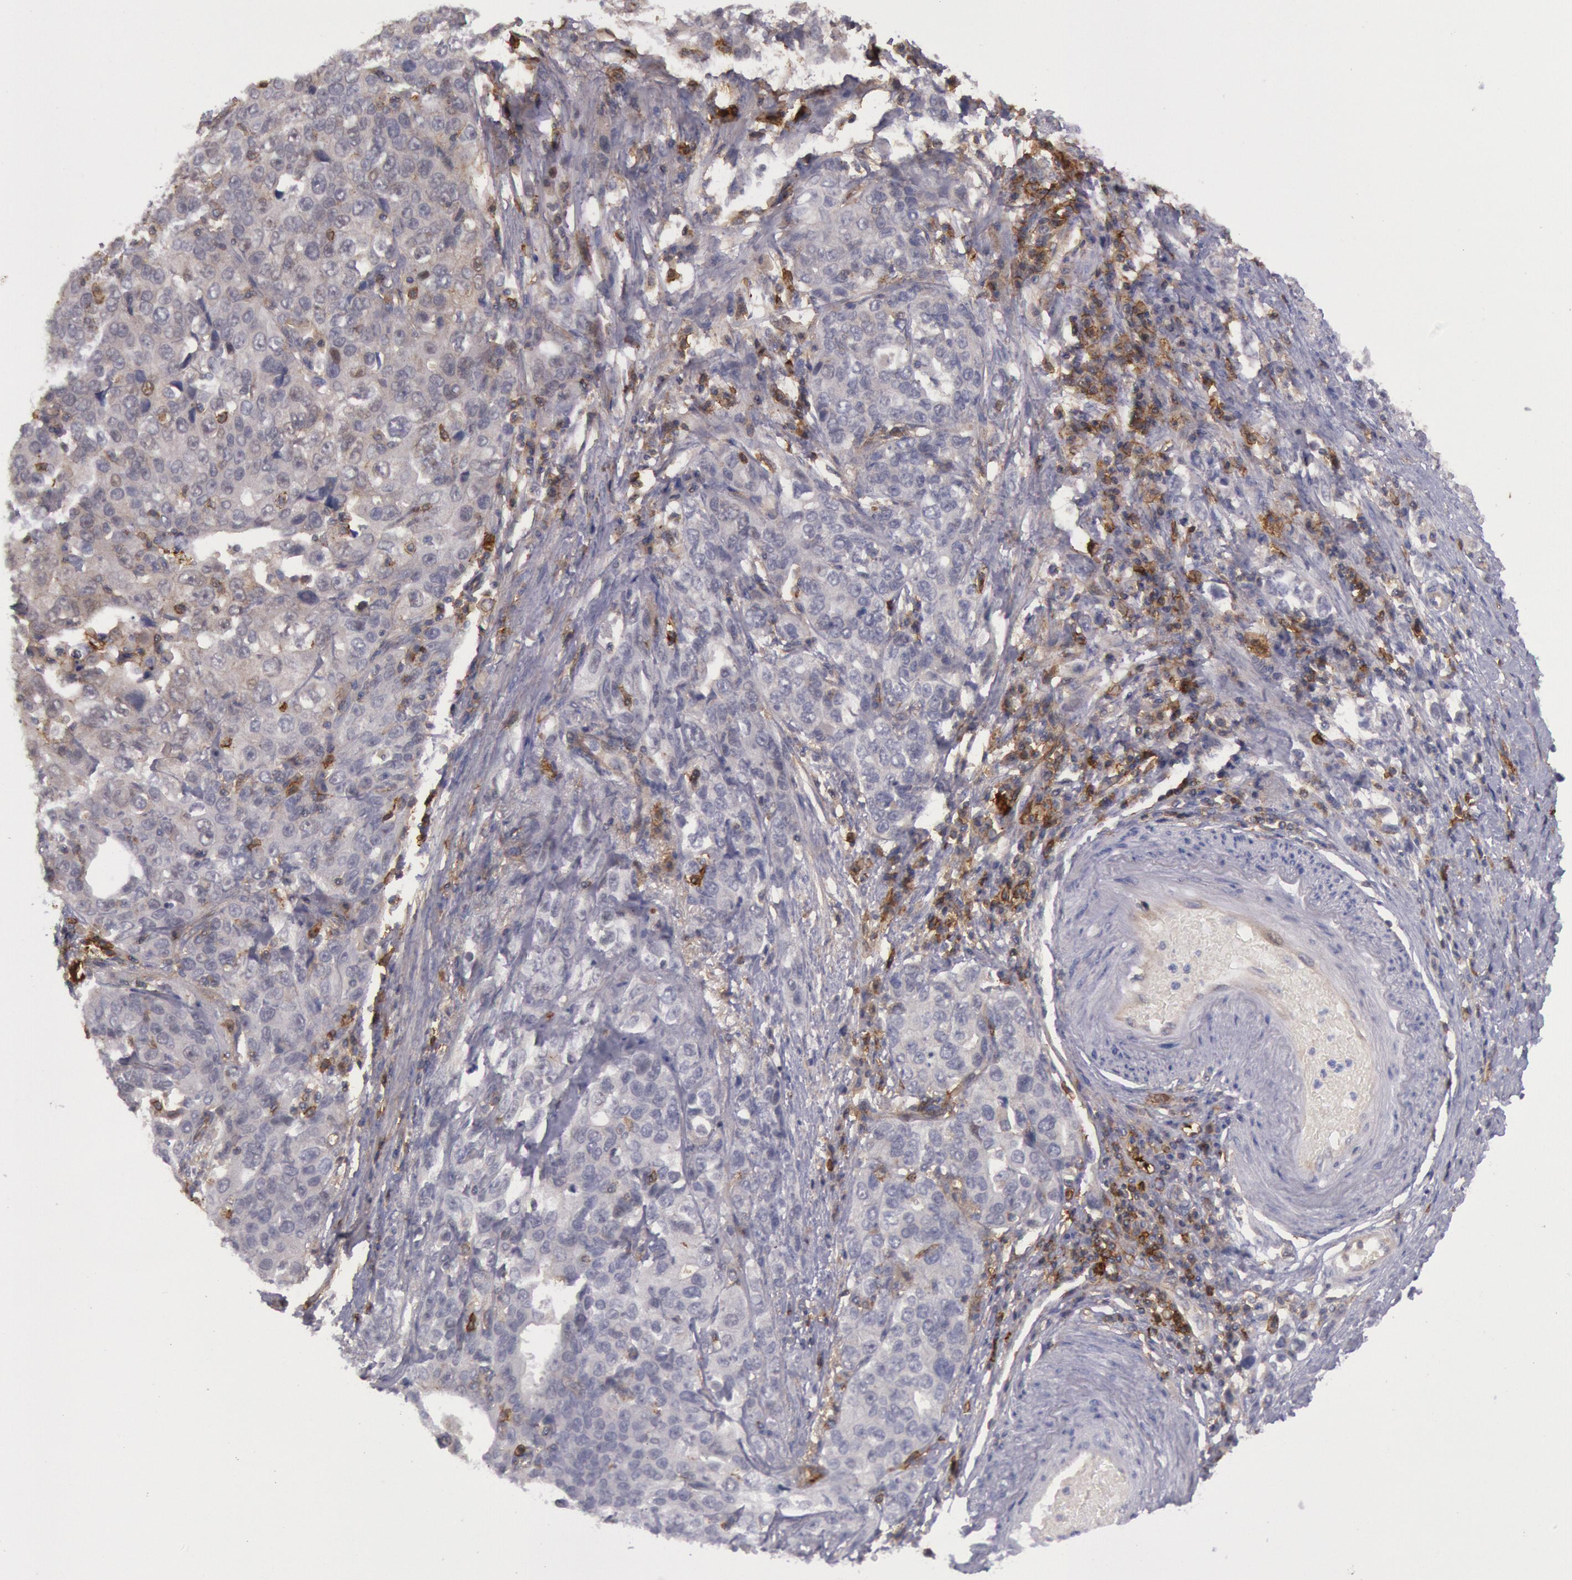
{"staining": {"intensity": "strong", "quantity": "25%-75%", "location": "cytoplasmic/membranous"}, "tissue": "stomach cancer", "cell_type": "Tumor cells", "image_type": "cancer", "snomed": [{"axis": "morphology", "description": "Adenocarcinoma, NOS"}, {"axis": "topography", "description": "Stomach, upper"}], "caption": "This is an image of immunohistochemistry staining of stomach adenocarcinoma, which shows strong expression in the cytoplasmic/membranous of tumor cells.", "gene": "TRIB2", "patient": {"sex": "male", "age": 76}}